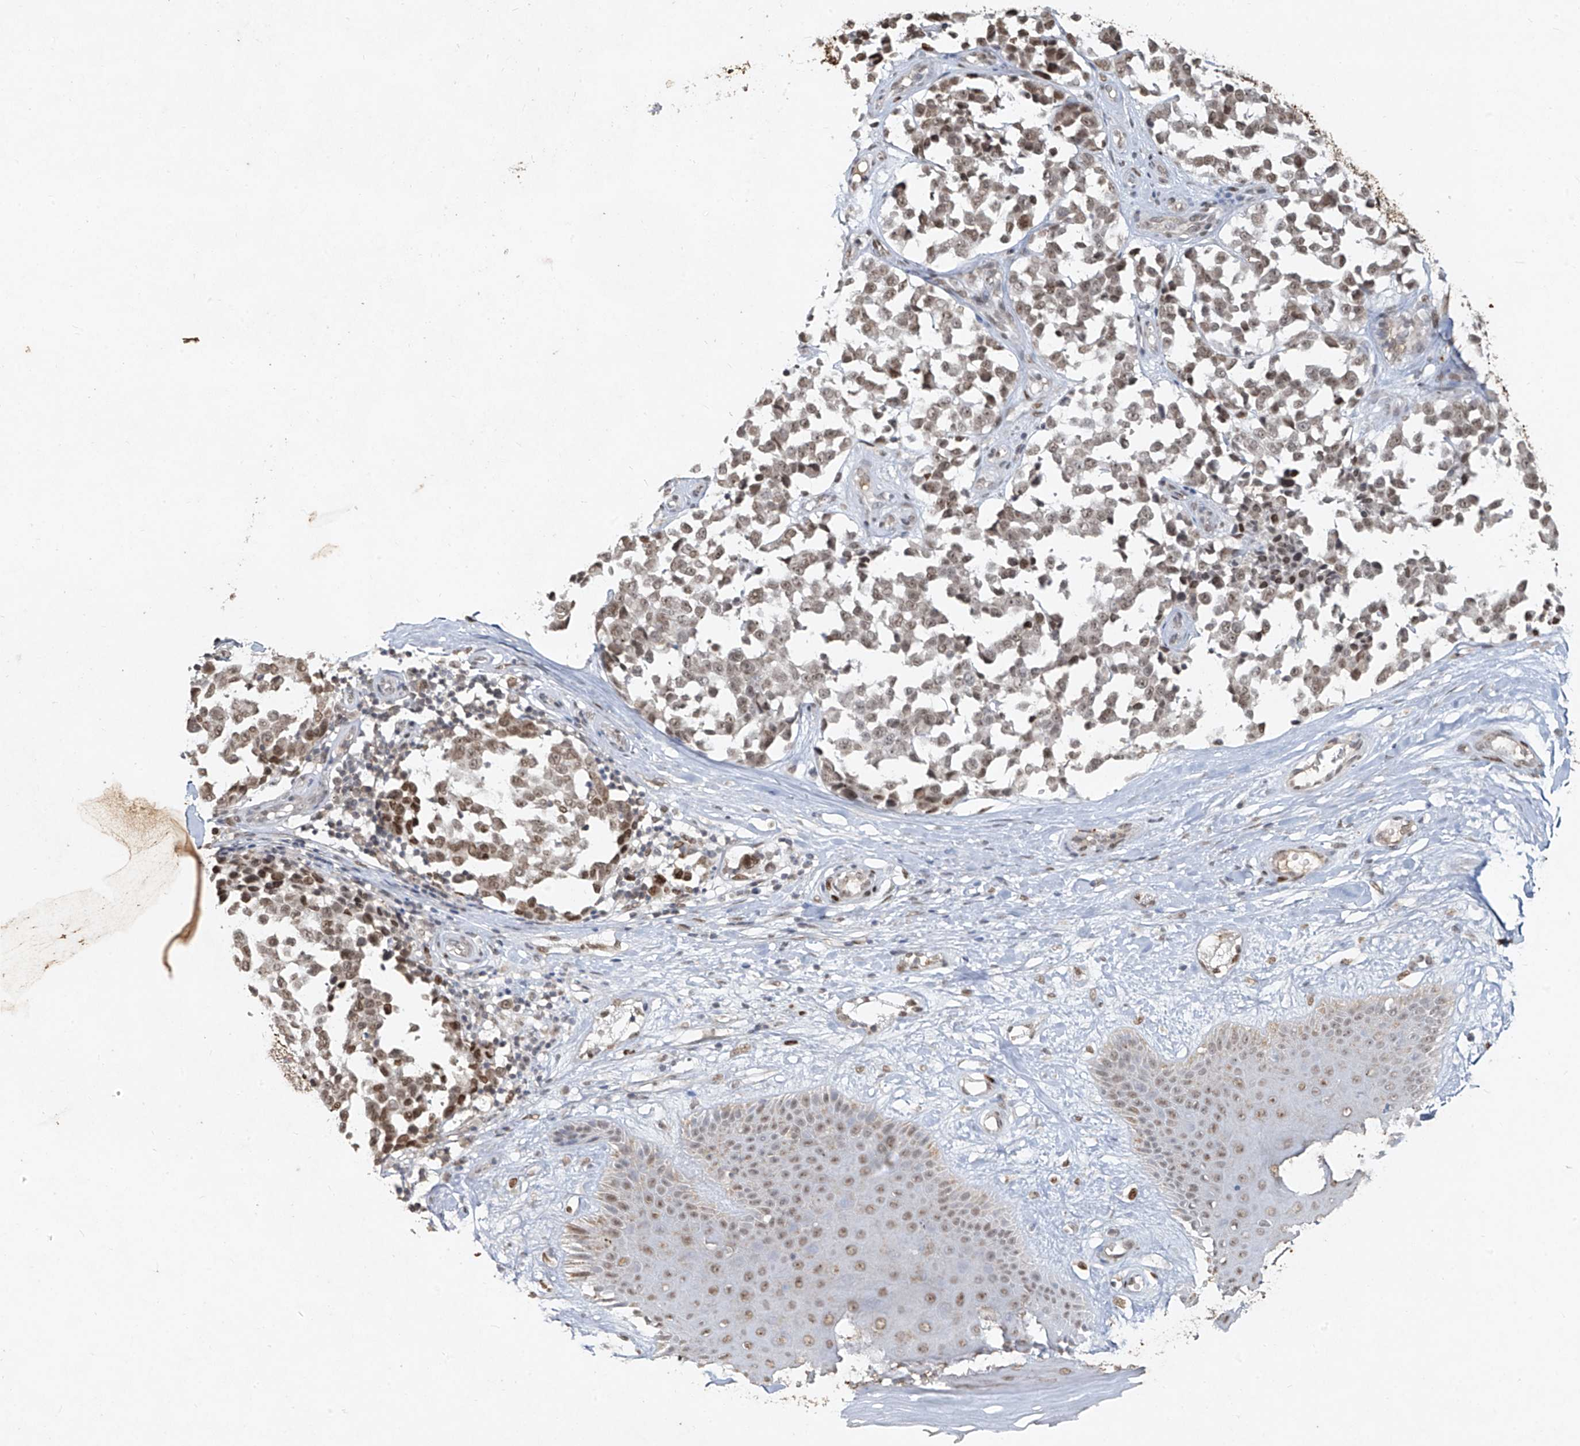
{"staining": {"intensity": "moderate", "quantity": ">75%", "location": "nuclear"}, "tissue": "melanoma", "cell_type": "Tumor cells", "image_type": "cancer", "snomed": [{"axis": "morphology", "description": "Malignant melanoma, NOS"}, {"axis": "topography", "description": "Skin"}], "caption": "There is medium levels of moderate nuclear positivity in tumor cells of melanoma, as demonstrated by immunohistochemical staining (brown color).", "gene": "ATRIP", "patient": {"sex": "female", "age": 64}}